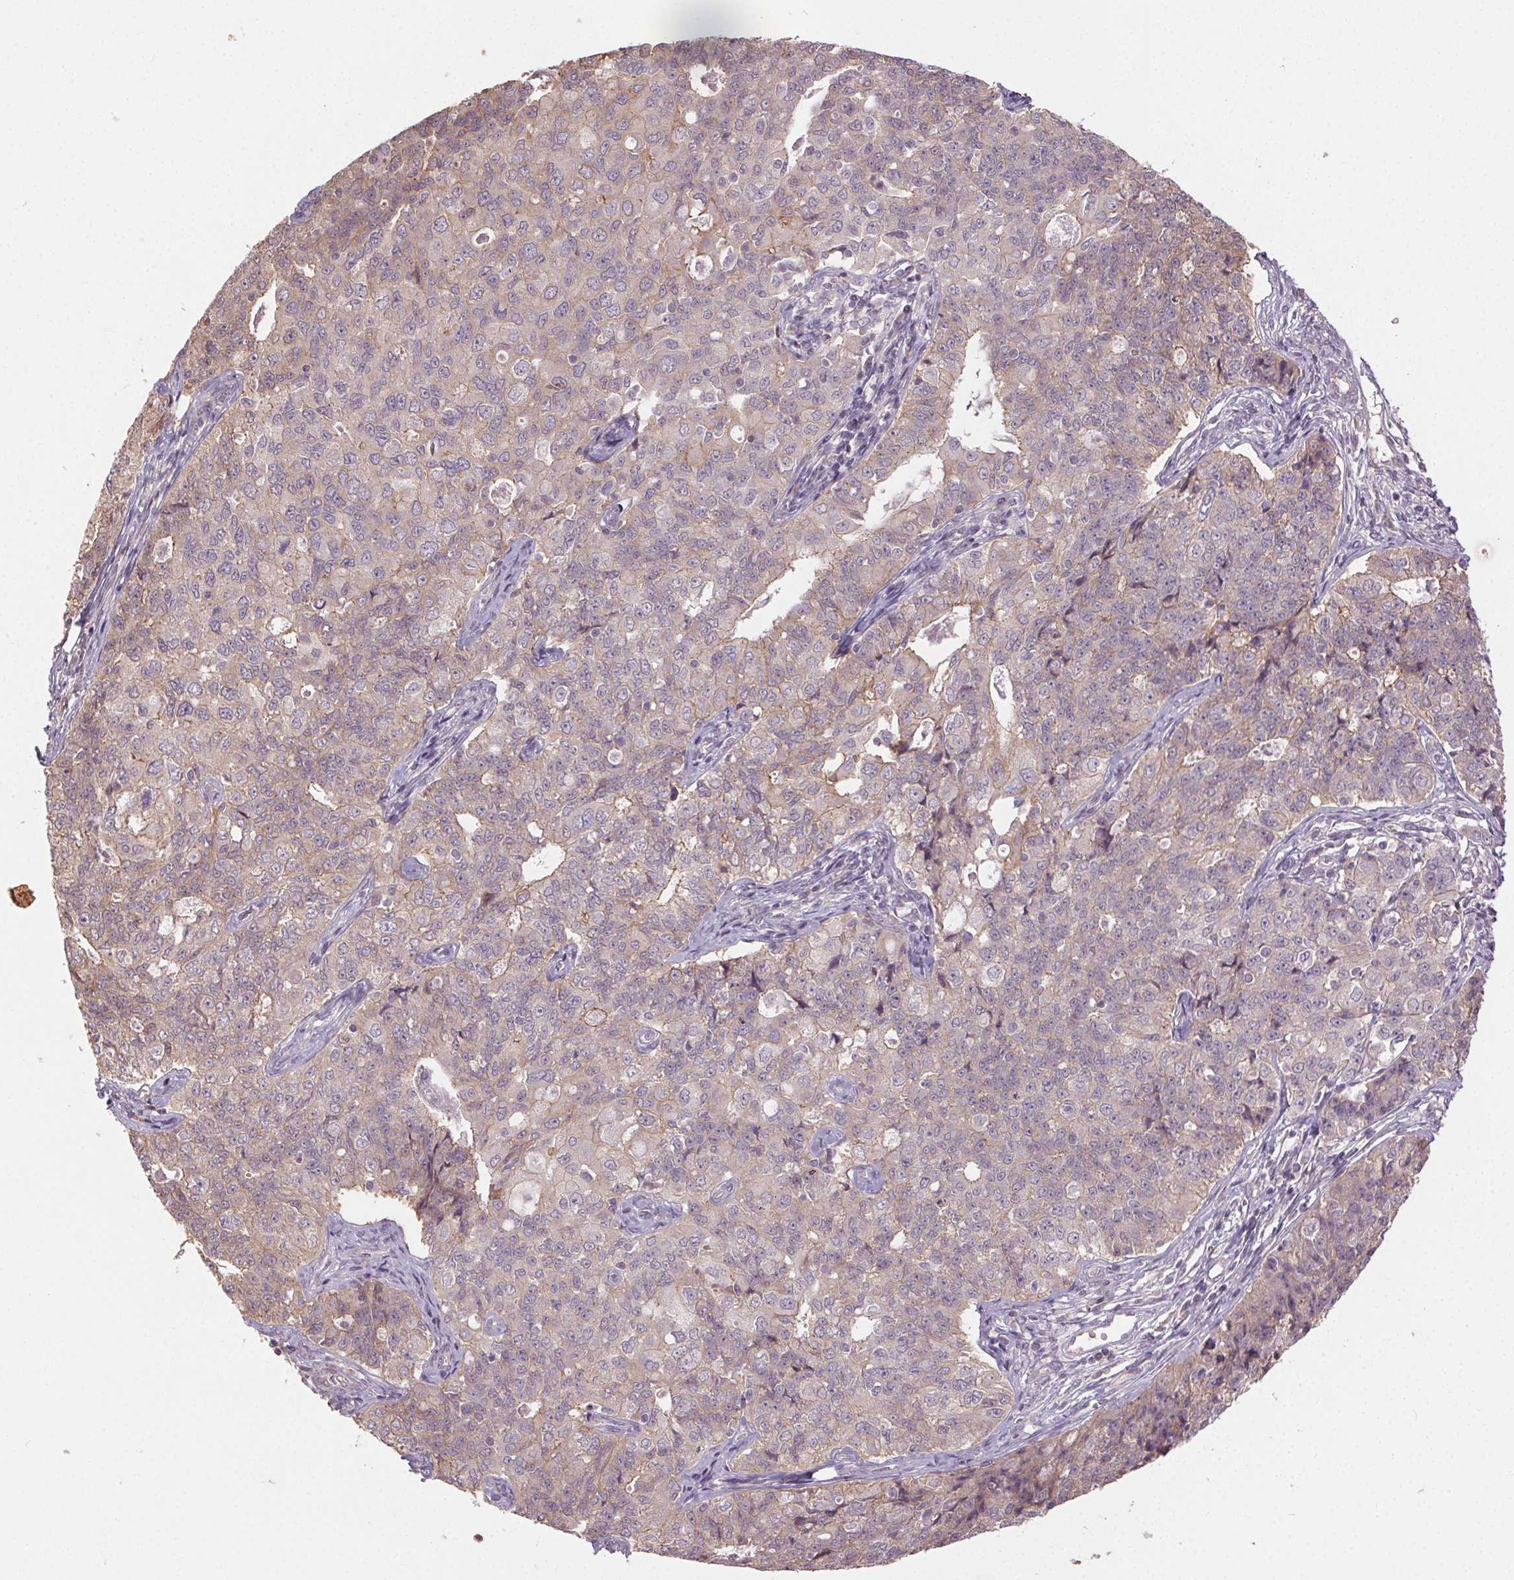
{"staining": {"intensity": "weak", "quantity": "25%-75%", "location": "cytoplasmic/membranous"}, "tissue": "endometrial cancer", "cell_type": "Tumor cells", "image_type": "cancer", "snomed": [{"axis": "morphology", "description": "Adenocarcinoma, NOS"}, {"axis": "topography", "description": "Endometrium"}], "caption": "Immunohistochemical staining of human endometrial adenocarcinoma shows weak cytoplasmic/membranous protein expression in about 25%-75% of tumor cells.", "gene": "ATP1B3", "patient": {"sex": "female", "age": 43}}